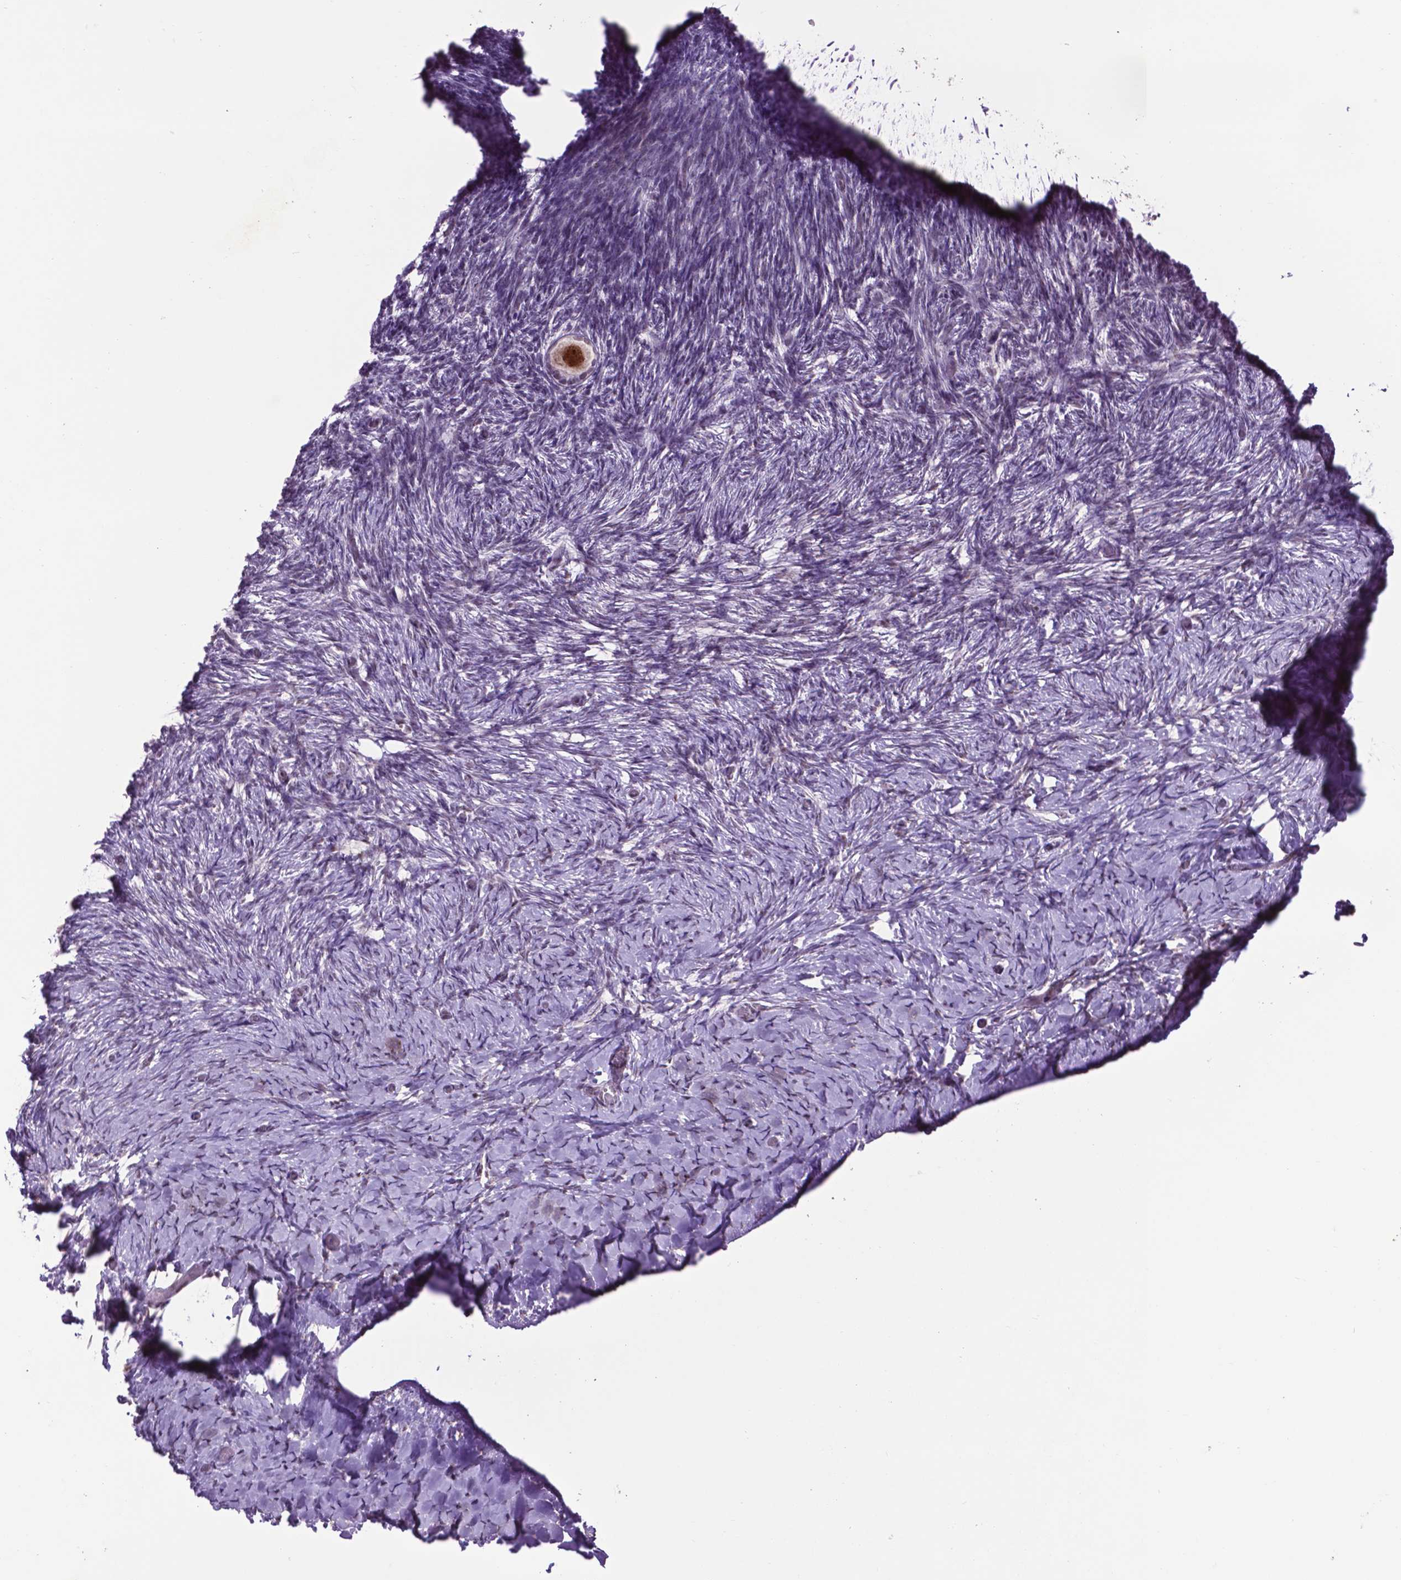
{"staining": {"intensity": "negative", "quantity": "none", "location": "none"}, "tissue": "ovary", "cell_type": "Follicle cells", "image_type": "normal", "snomed": [{"axis": "morphology", "description": "Normal tissue, NOS"}, {"axis": "topography", "description": "Ovary"}], "caption": "Photomicrograph shows no protein positivity in follicle cells of unremarkable ovary.", "gene": "EAF1", "patient": {"sex": "female", "age": 39}}